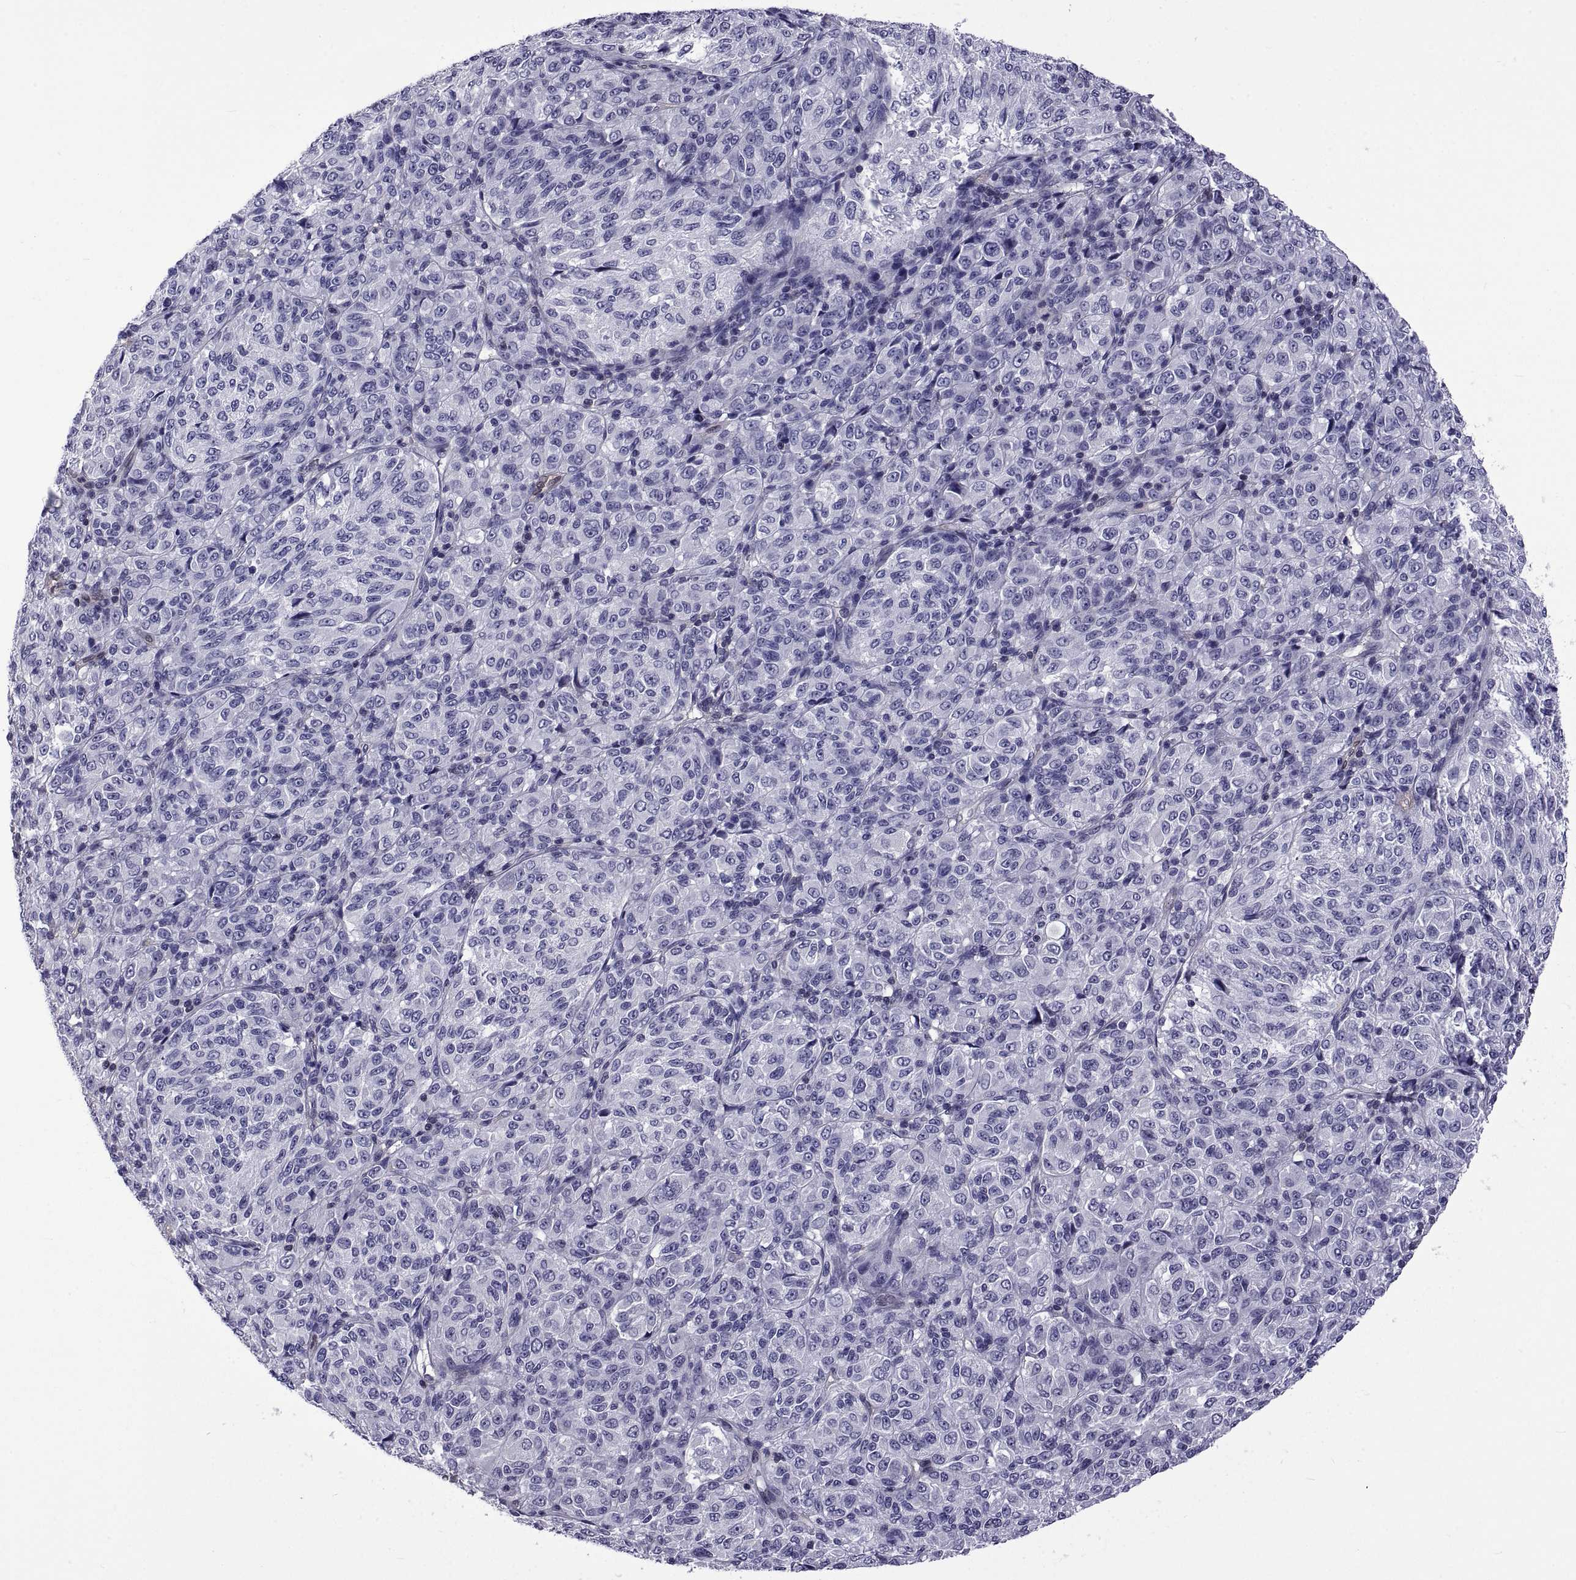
{"staining": {"intensity": "negative", "quantity": "none", "location": "none"}, "tissue": "melanoma", "cell_type": "Tumor cells", "image_type": "cancer", "snomed": [{"axis": "morphology", "description": "Malignant melanoma, Metastatic site"}, {"axis": "topography", "description": "Brain"}], "caption": "An image of human malignant melanoma (metastatic site) is negative for staining in tumor cells.", "gene": "LCN9", "patient": {"sex": "female", "age": 56}}